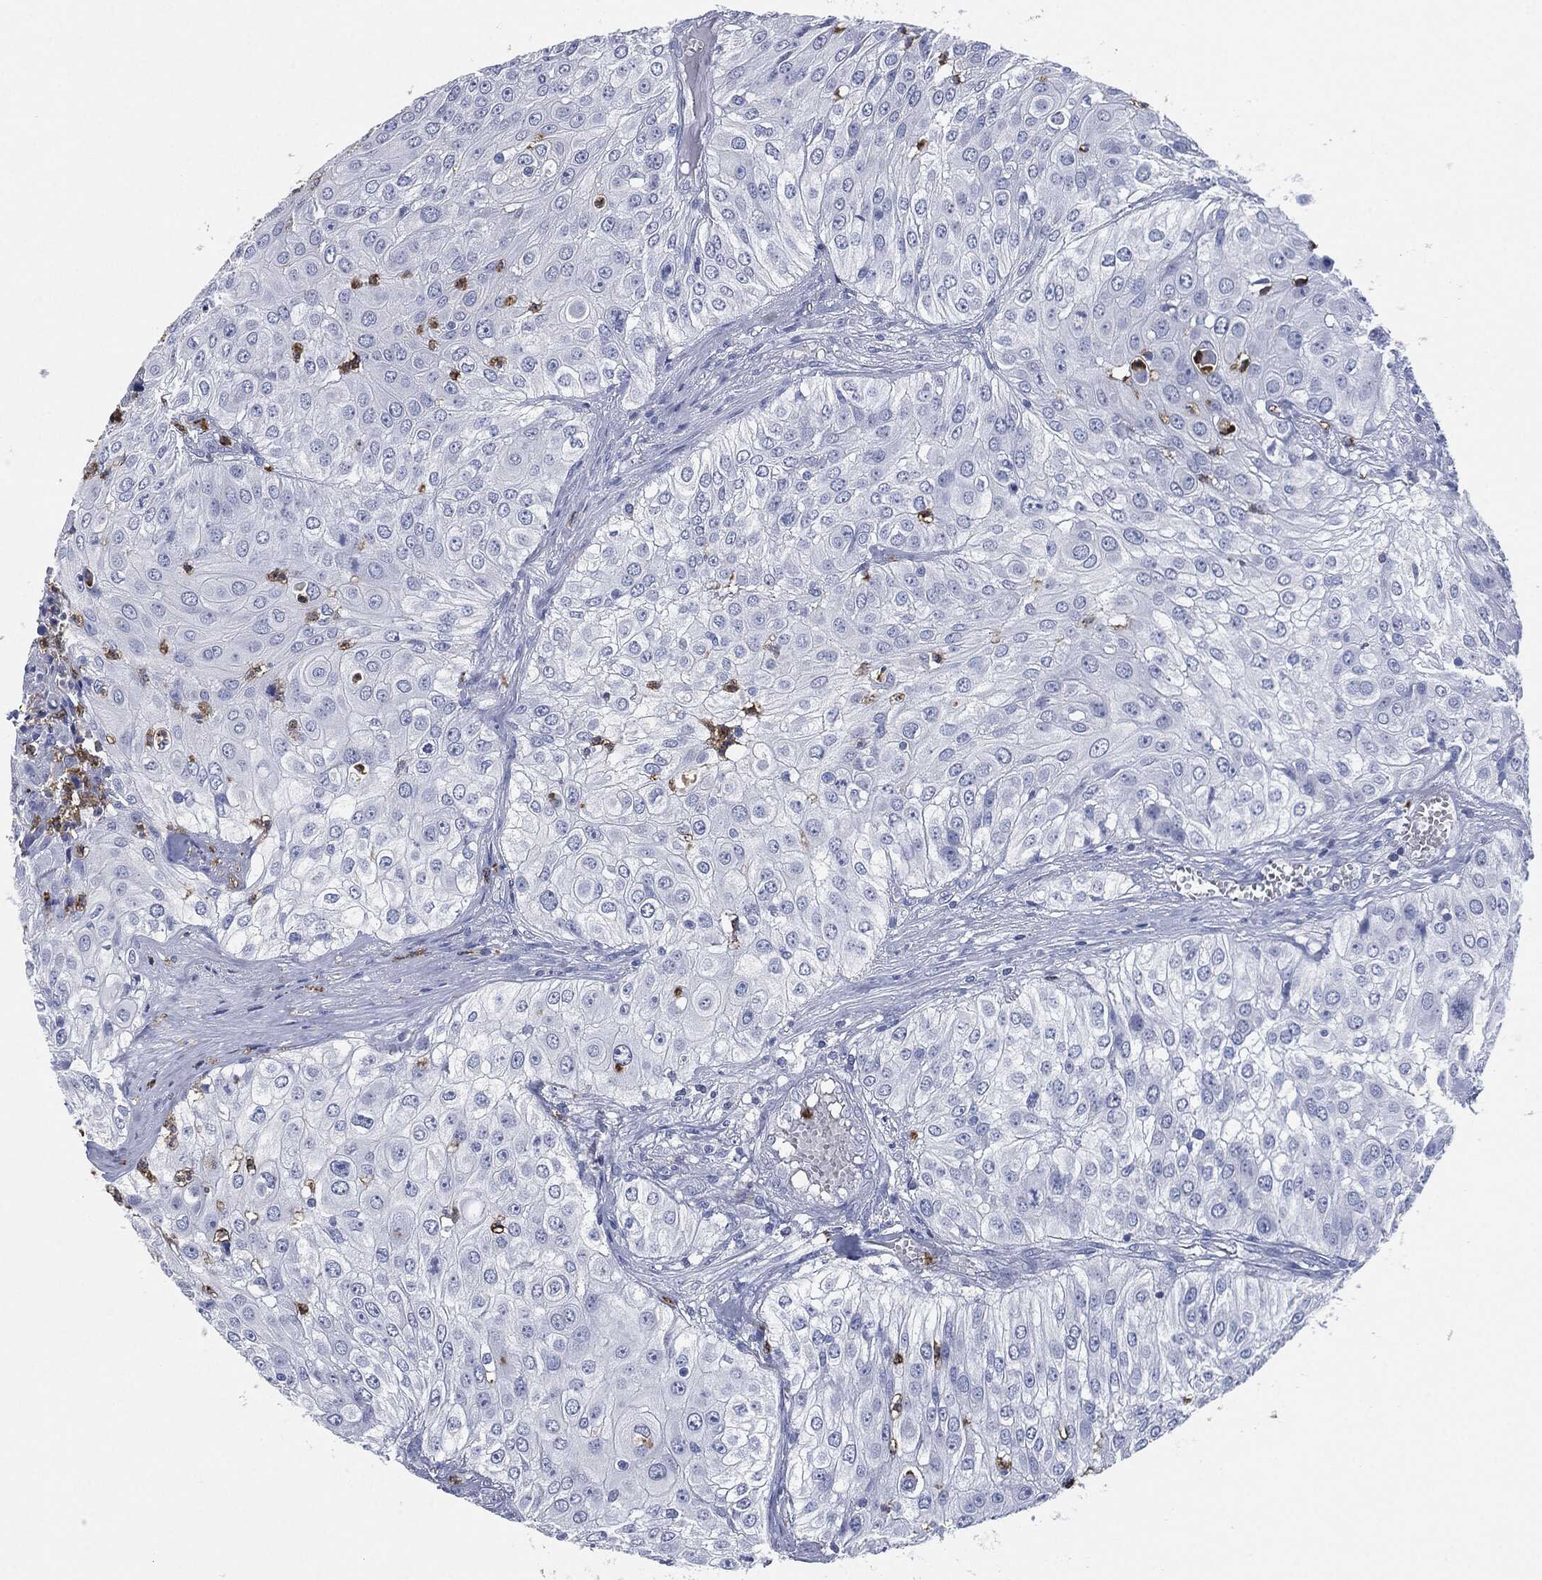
{"staining": {"intensity": "negative", "quantity": "none", "location": "none"}, "tissue": "urothelial cancer", "cell_type": "Tumor cells", "image_type": "cancer", "snomed": [{"axis": "morphology", "description": "Urothelial carcinoma, High grade"}, {"axis": "topography", "description": "Urinary bladder"}], "caption": "A micrograph of human urothelial cancer is negative for staining in tumor cells.", "gene": "CEACAM8", "patient": {"sex": "female", "age": 79}}